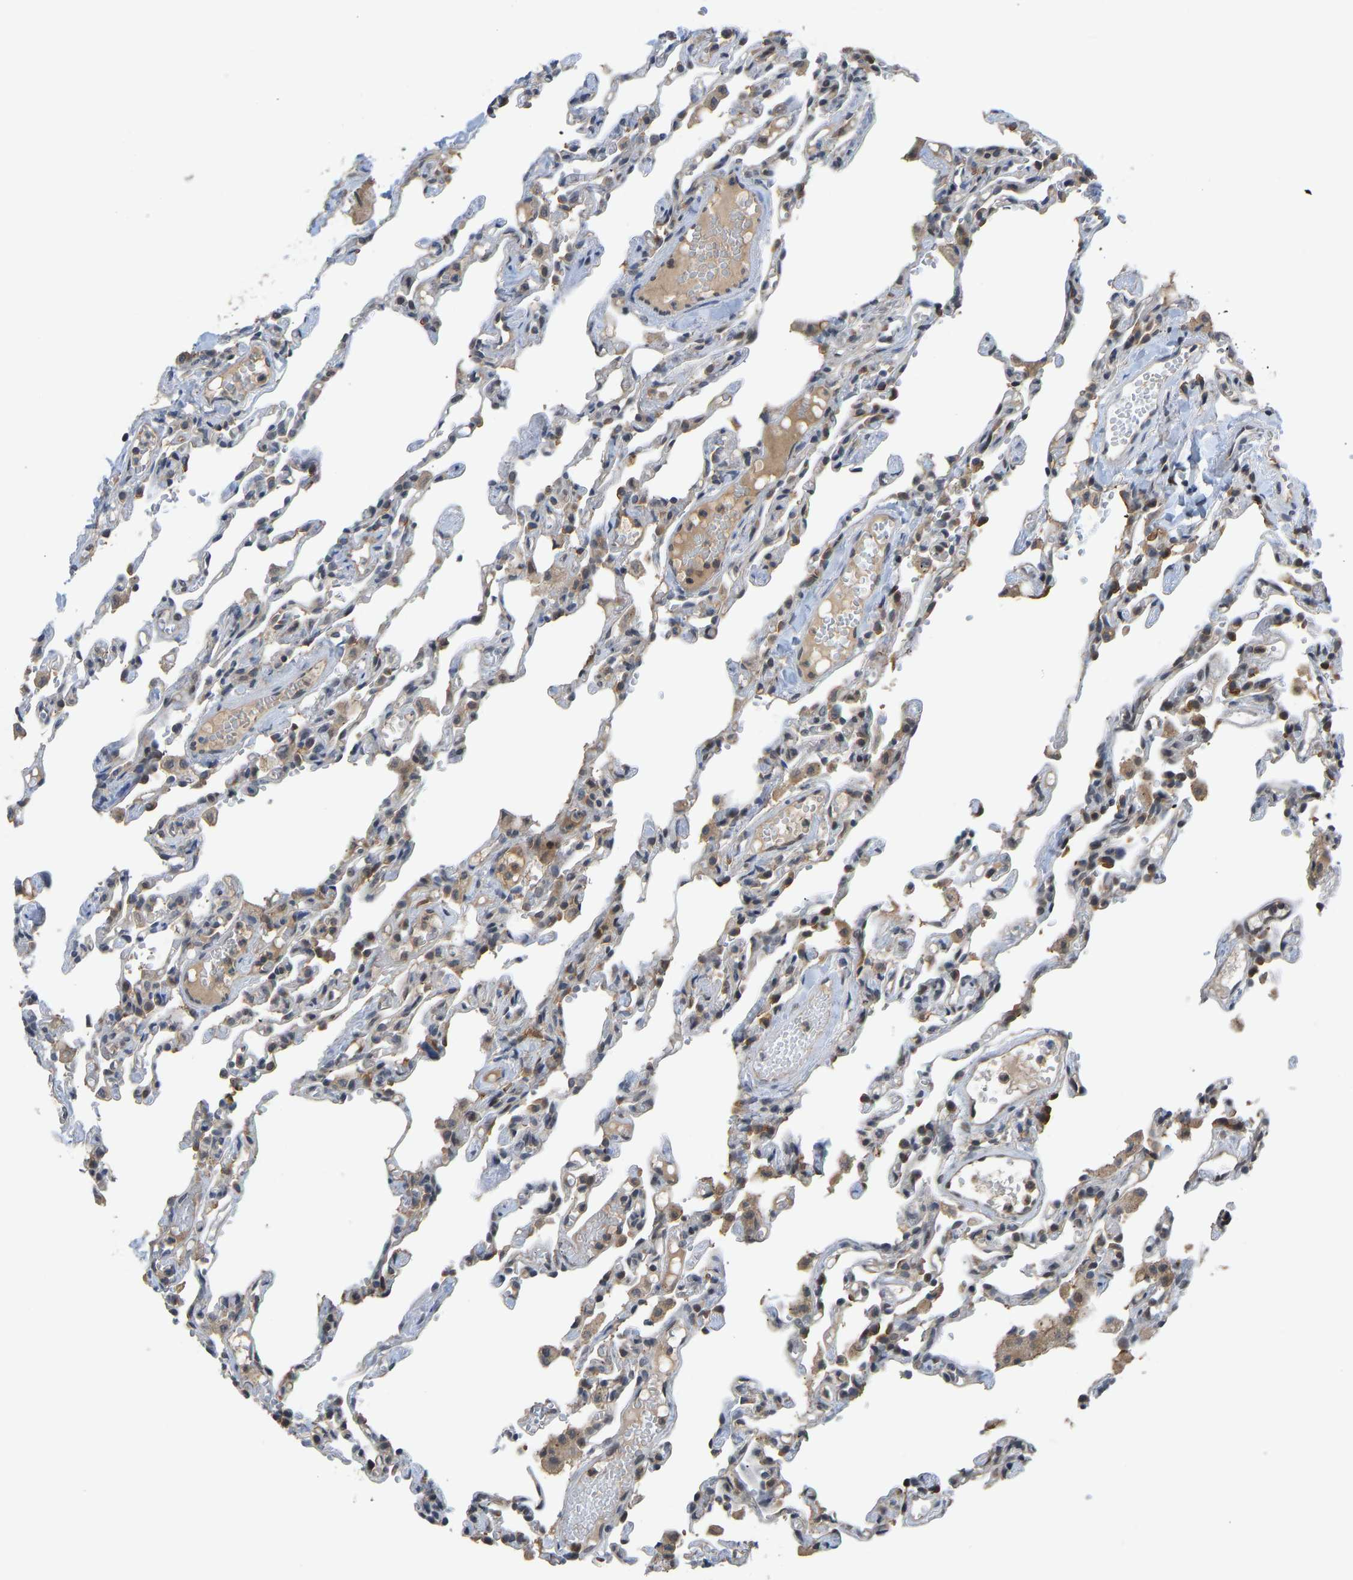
{"staining": {"intensity": "moderate", "quantity": "<25%", "location": "cytoplasmic/membranous"}, "tissue": "lung", "cell_type": "Alveolar cells", "image_type": "normal", "snomed": [{"axis": "morphology", "description": "Normal tissue, NOS"}, {"axis": "topography", "description": "Lung"}], "caption": "A photomicrograph of human lung stained for a protein reveals moderate cytoplasmic/membranous brown staining in alveolar cells. The staining is performed using DAB brown chromogen to label protein expression. The nuclei are counter-stained blue using hematoxylin.", "gene": "CCT8", "patient": {"sex": "male", "age": 21}}